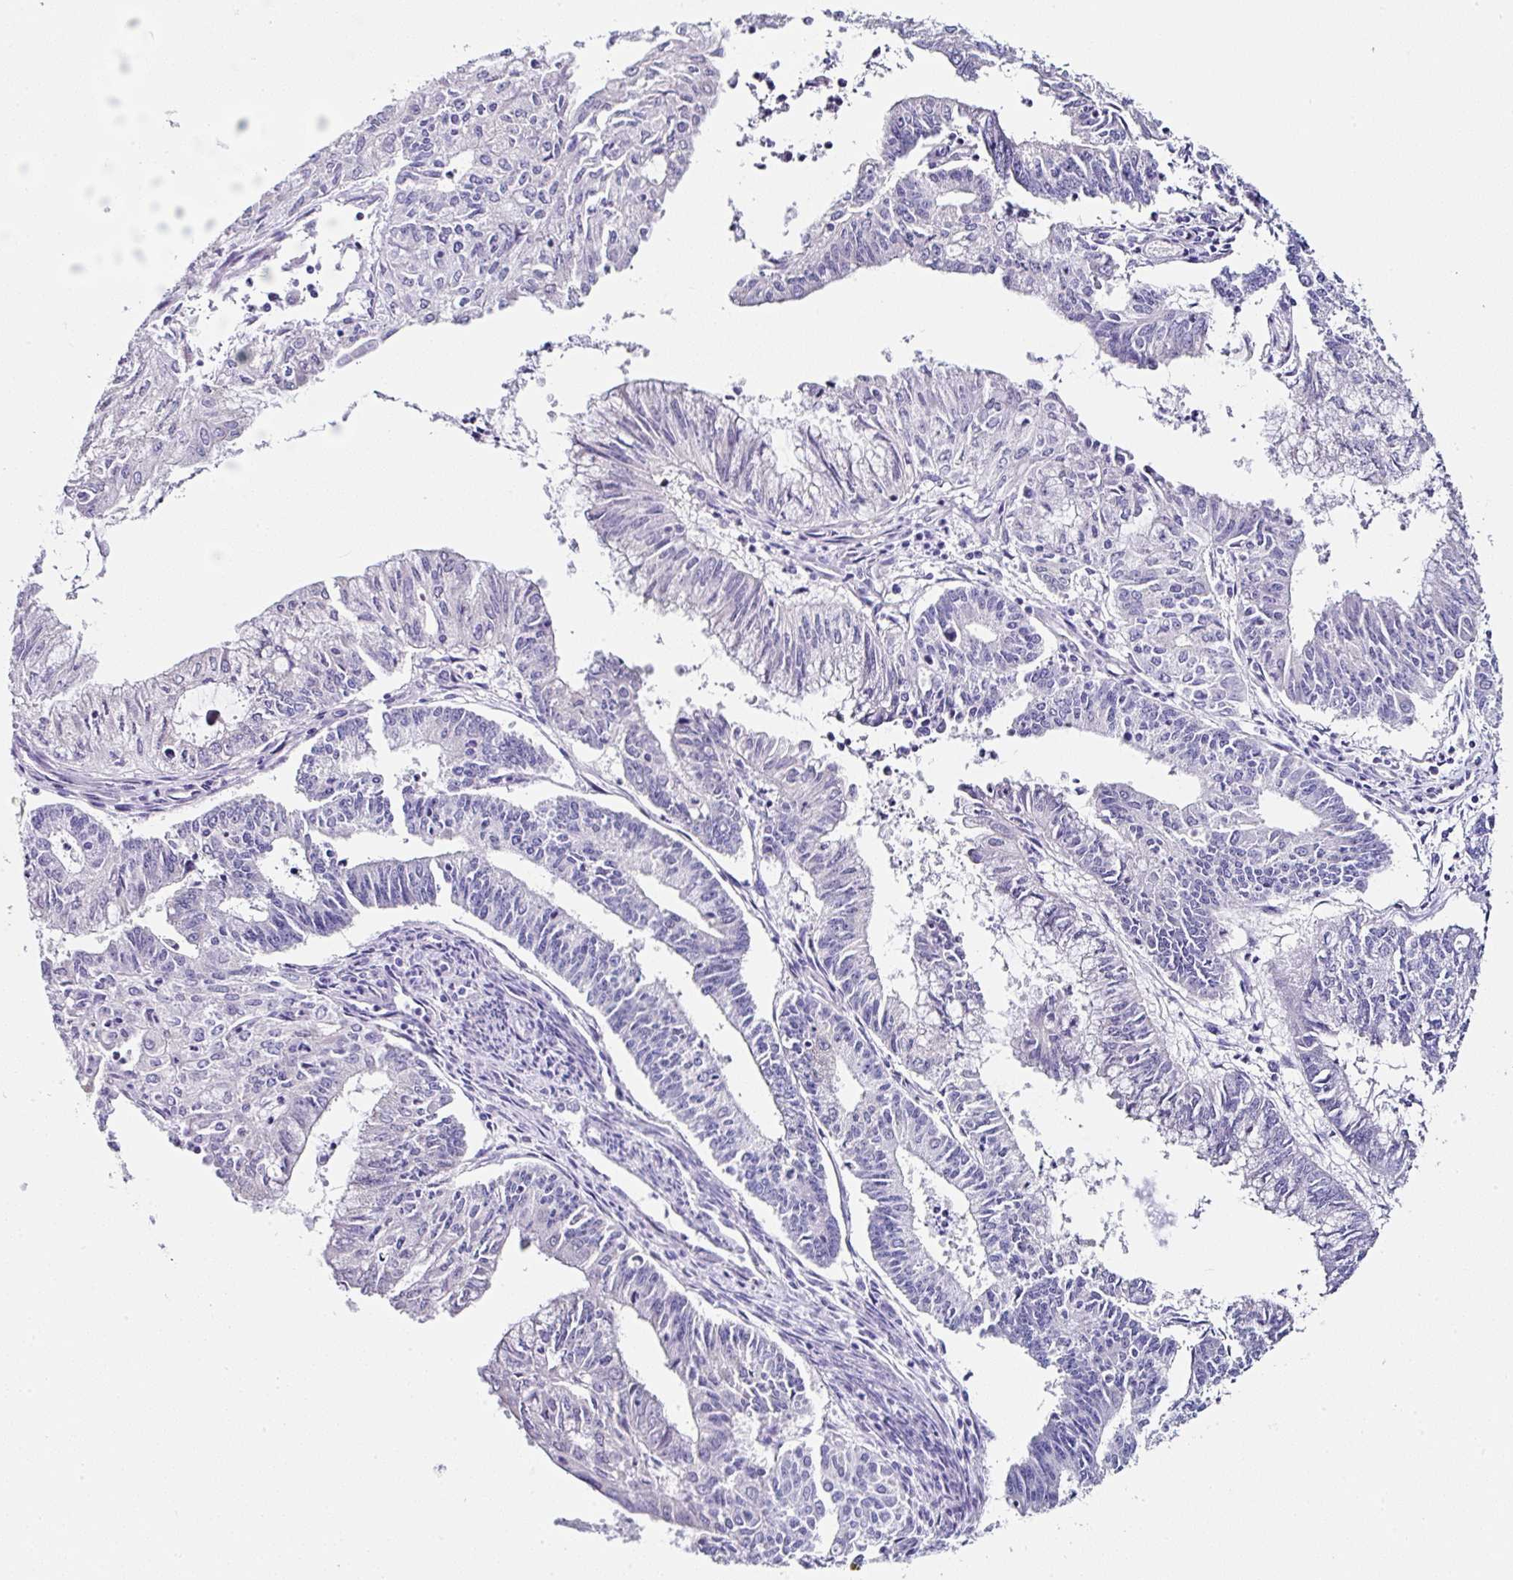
{"staining": {"intensity": "negative", "quantity": "none", "location": "none"}, "tissue": "endometrial cancer", "cell_type": "Tumor cells", "image_type": "cancer", "snomed": [{"axis": "morphology", "description": "Adenocarcinoma, NOS"}, {"axis": "topography", "description": "Endometrium"}], "caption": "Endometrial adenocarcinoma was stained to show a protein in brown. There is no significant staining in tumor cells.", "gene": "TMPRSS11E", "patient": {"sex": "female", "age": 61}}